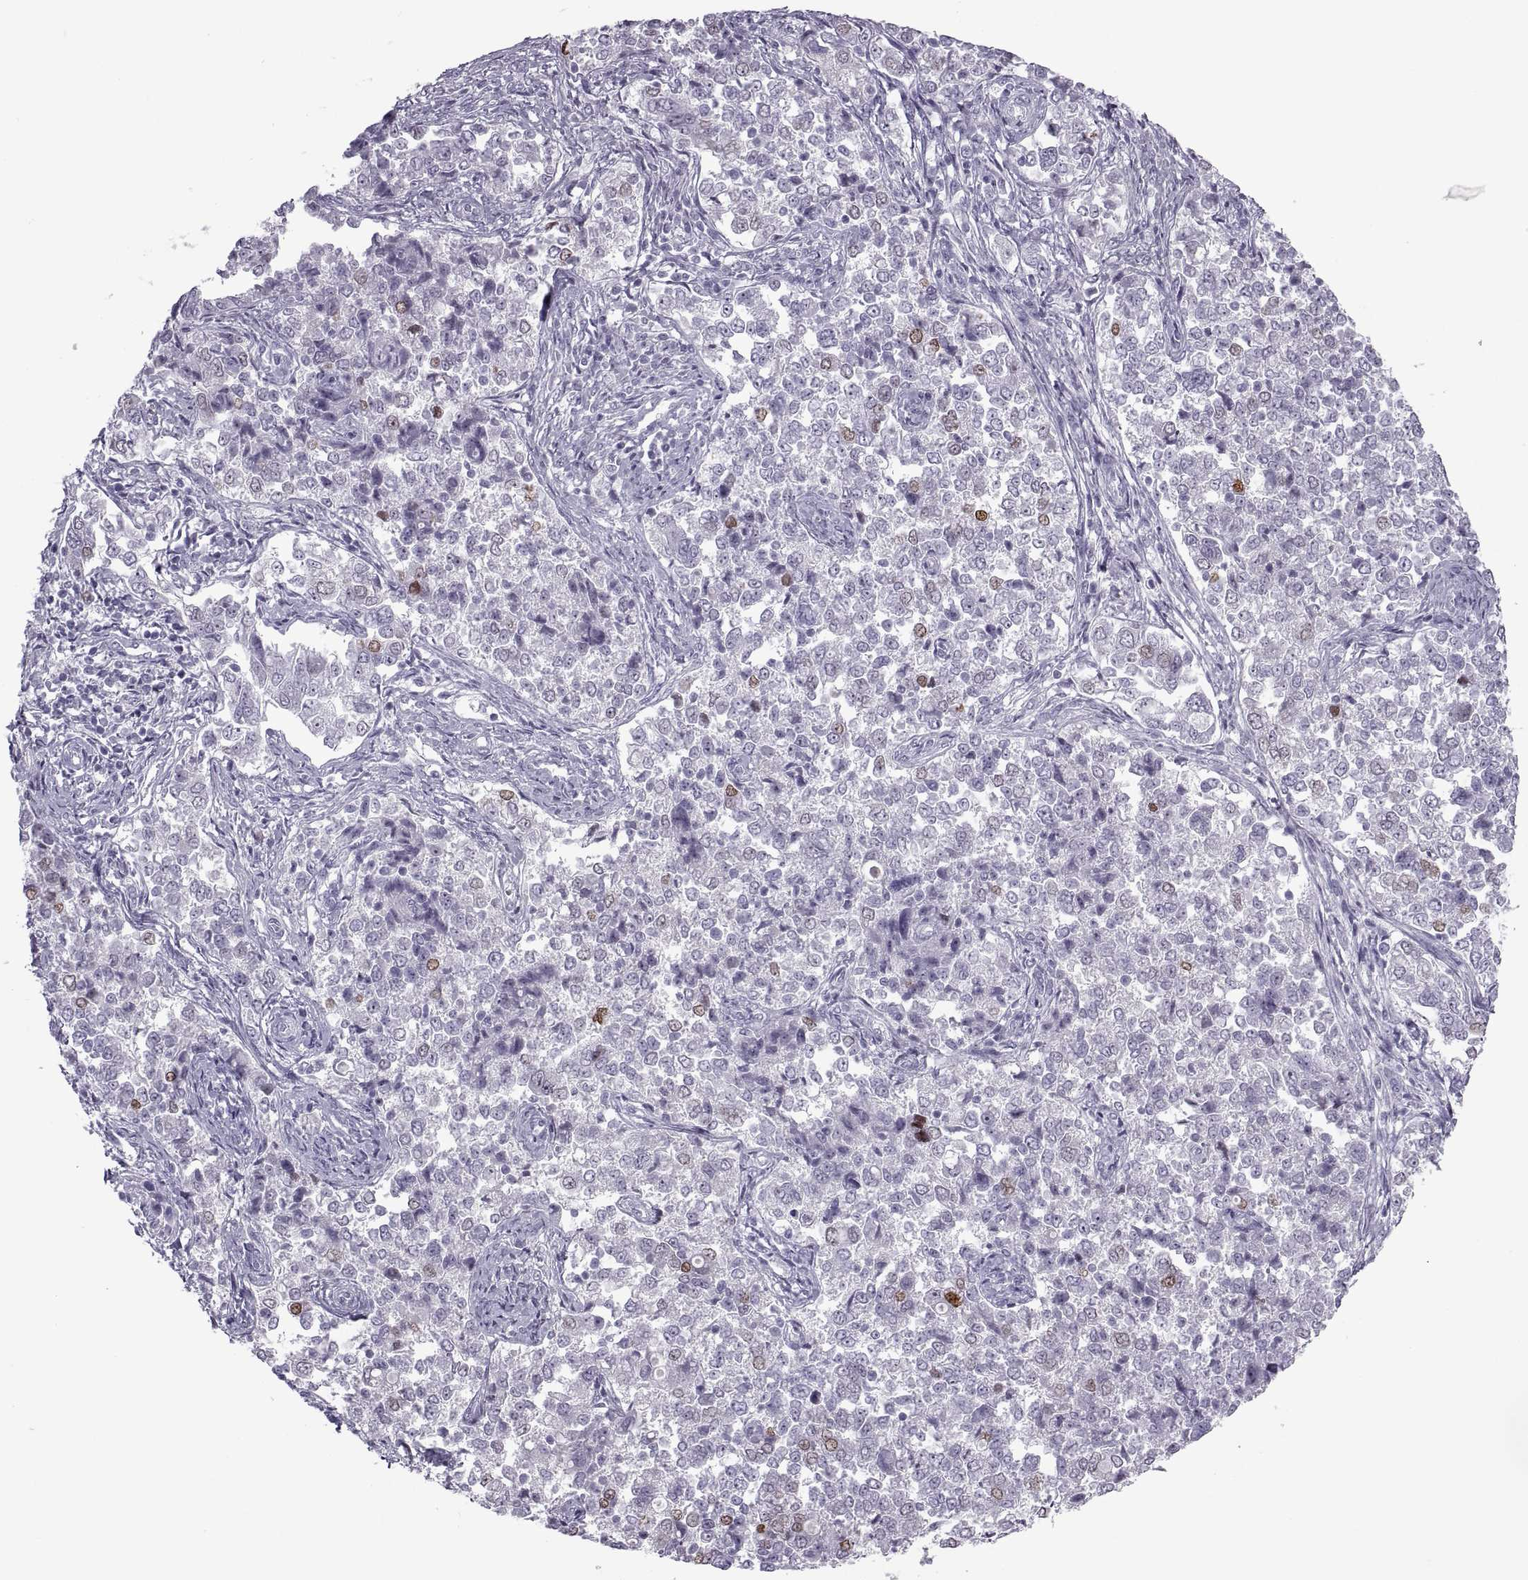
{"staining": {"intensity": "negative", "quantity": "none", "location": "none"}, "tissue": "endometrial cancer", "cell_type": "Tumor cells", "image_type": "cancer", "snomed": [{"axis": "morphology", "description": "Adenocarcinoma, NOS"}, {"axis": "topography", "description": "Endometrium"}], "caption": "Immunohistochemistry histopathology image of human endometrial cancer (adenocarcinoma) stained for a protein (brown), which displays no staining in tumor cells.", "gene": "FAM24A", "patient": {"sex": "female", "age": 43}}